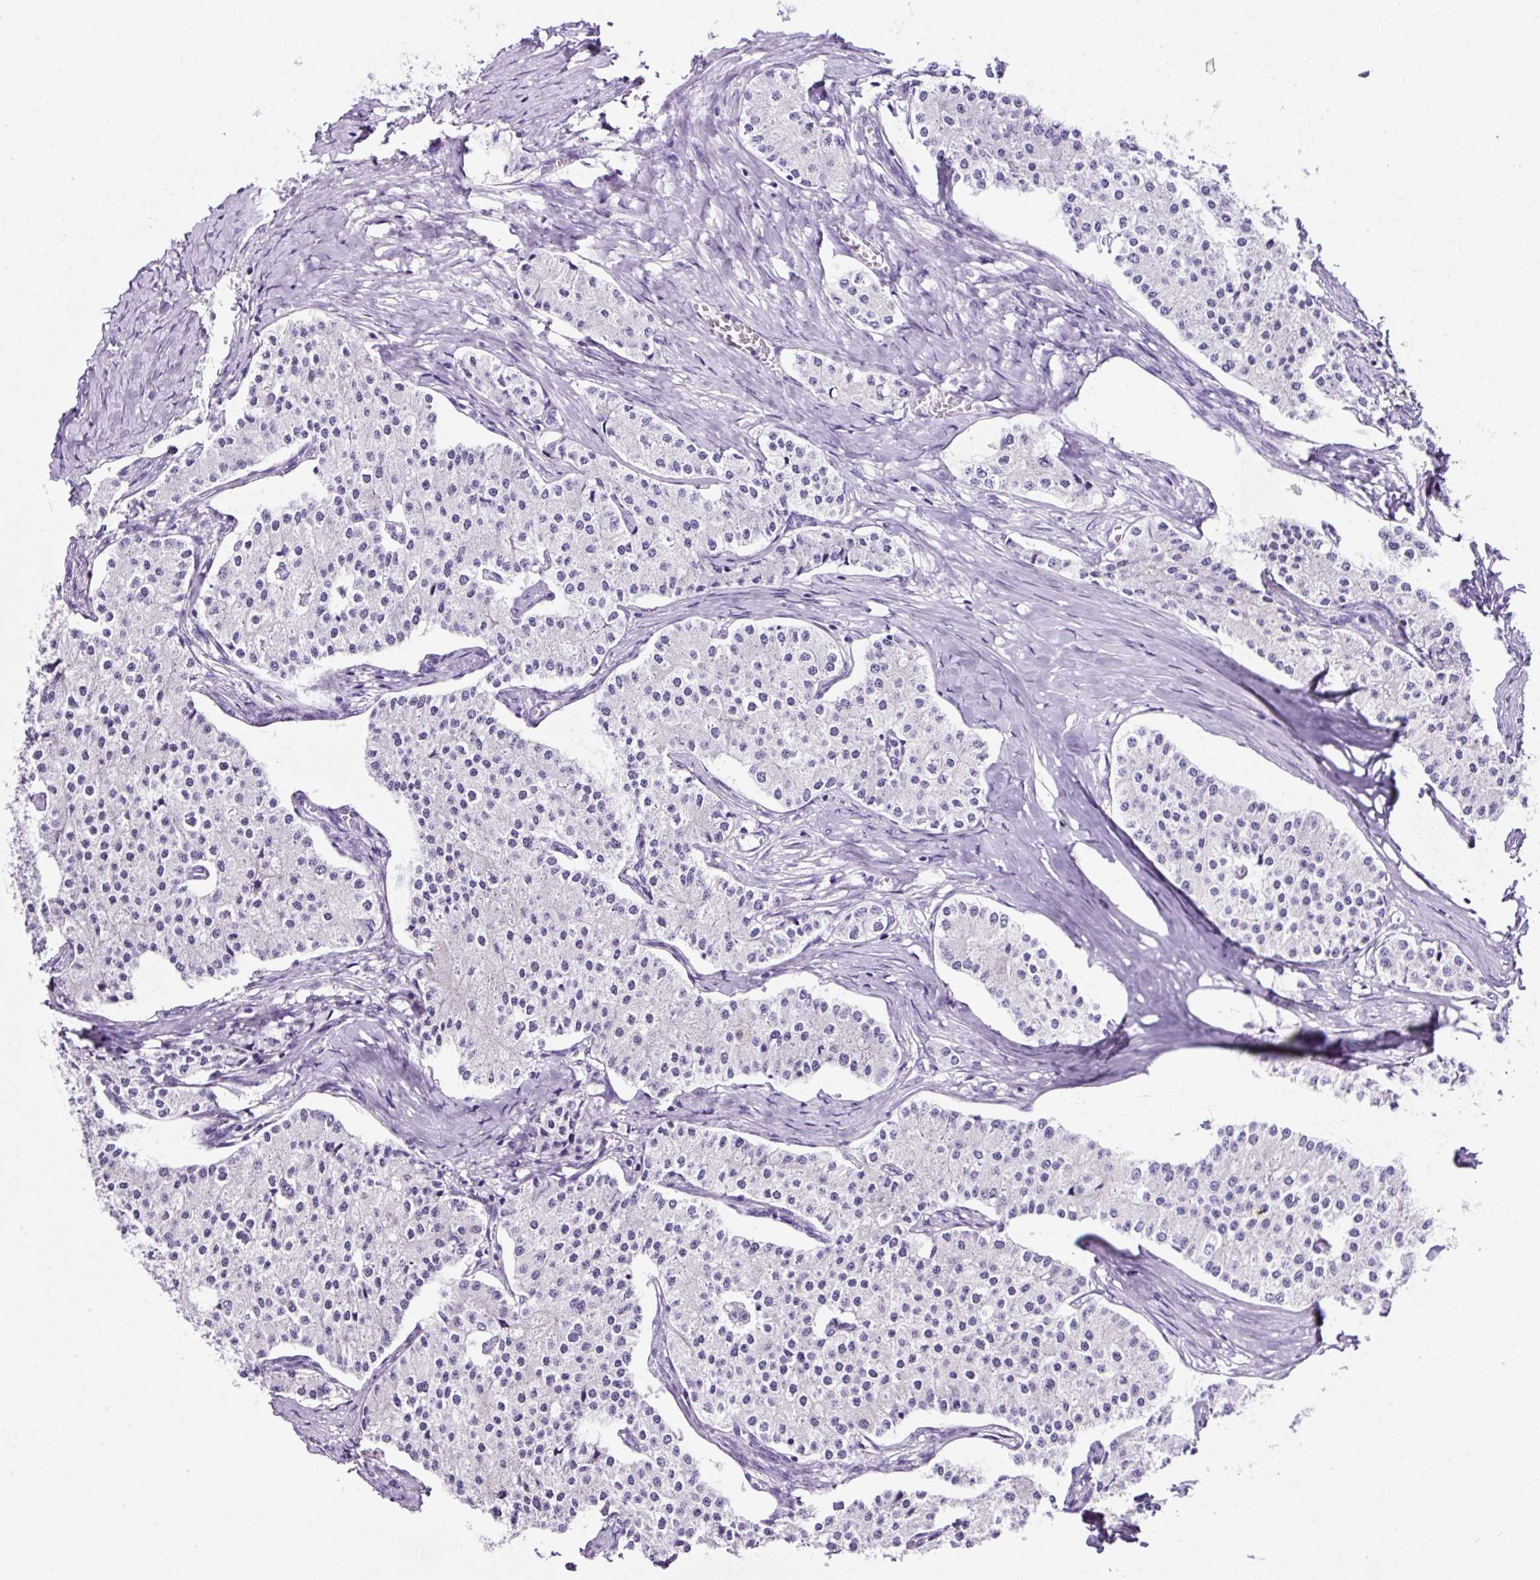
{"staining": {"intensity": "negative", "quantity": "none", "location": "none"}, "tissue": "carcinoid", "cell_type": "Tumor cells", "image_type": "cancer", "snomed": [{"axis": "morphology", "description": "Carcinoid, malignant, NOS"}, {"axis": "topography", "description": "Colon"}], "caption": "The image exhibits no significant expression in tumor cells of carcinoid. (Brightfield microscopy of DAB (3,3'-diaminobenzidine) IHC at high magnification).", "gene": "TAFA3", "patient": {"sex": "female", "age": 52}}